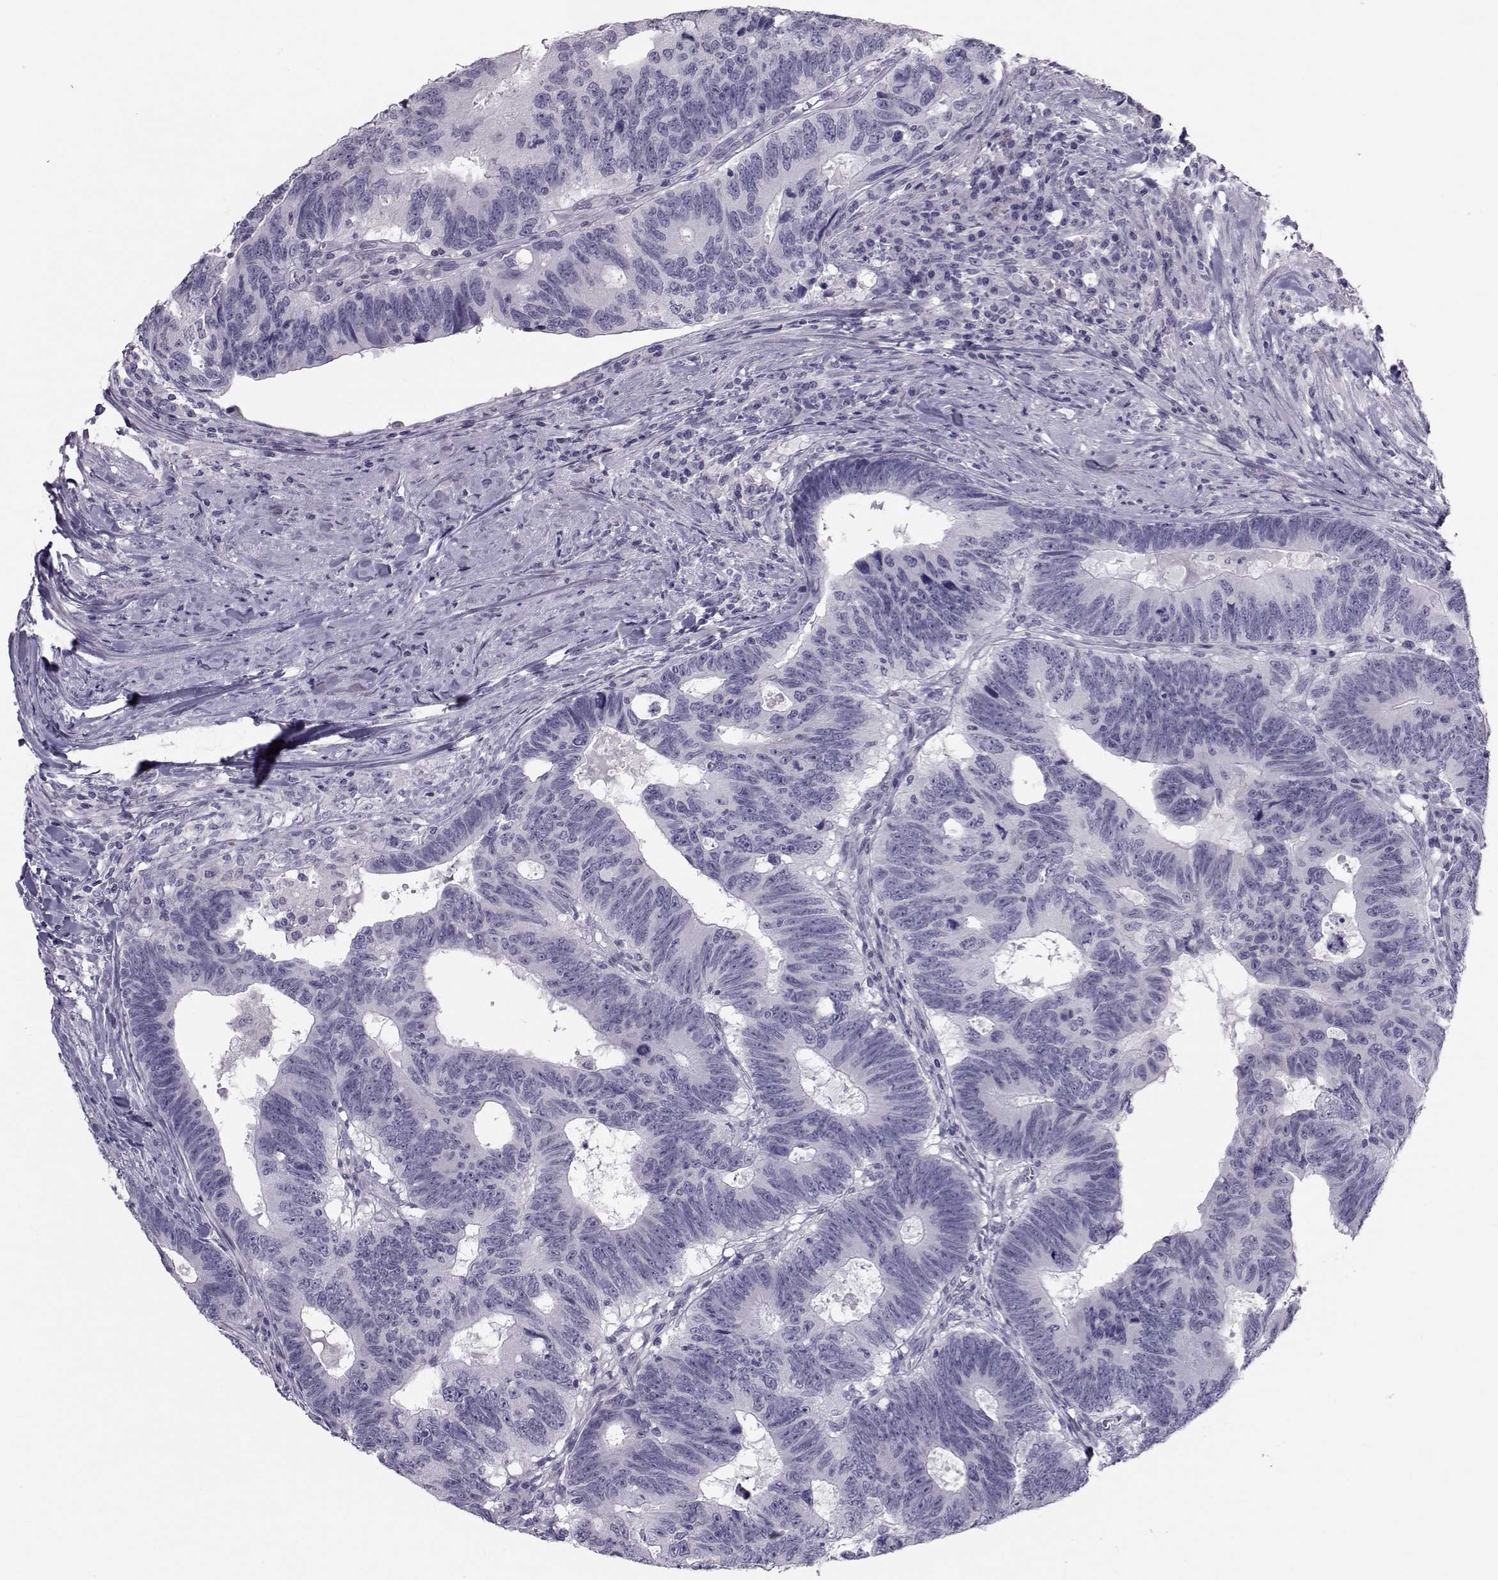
{"staining": {"intensity": "negative", "quantity": "none", "location": "none"}, "tissue": "colorectal cancer", "cell_type": "Tumor cells", "image_type": "cancer", "snomed": [{"axis": "morphology", "description": "Adenocarcinoma, NOS"}, {"axis": "topography", "description": "Colon"}], "caption": "Human colorectal cancer (adenocarcinoma) stained for a protein using IHC reveals no positivity in tumor cells.", "gene": "GARIN3", "patient": {"sex": "female", "age": 77}}